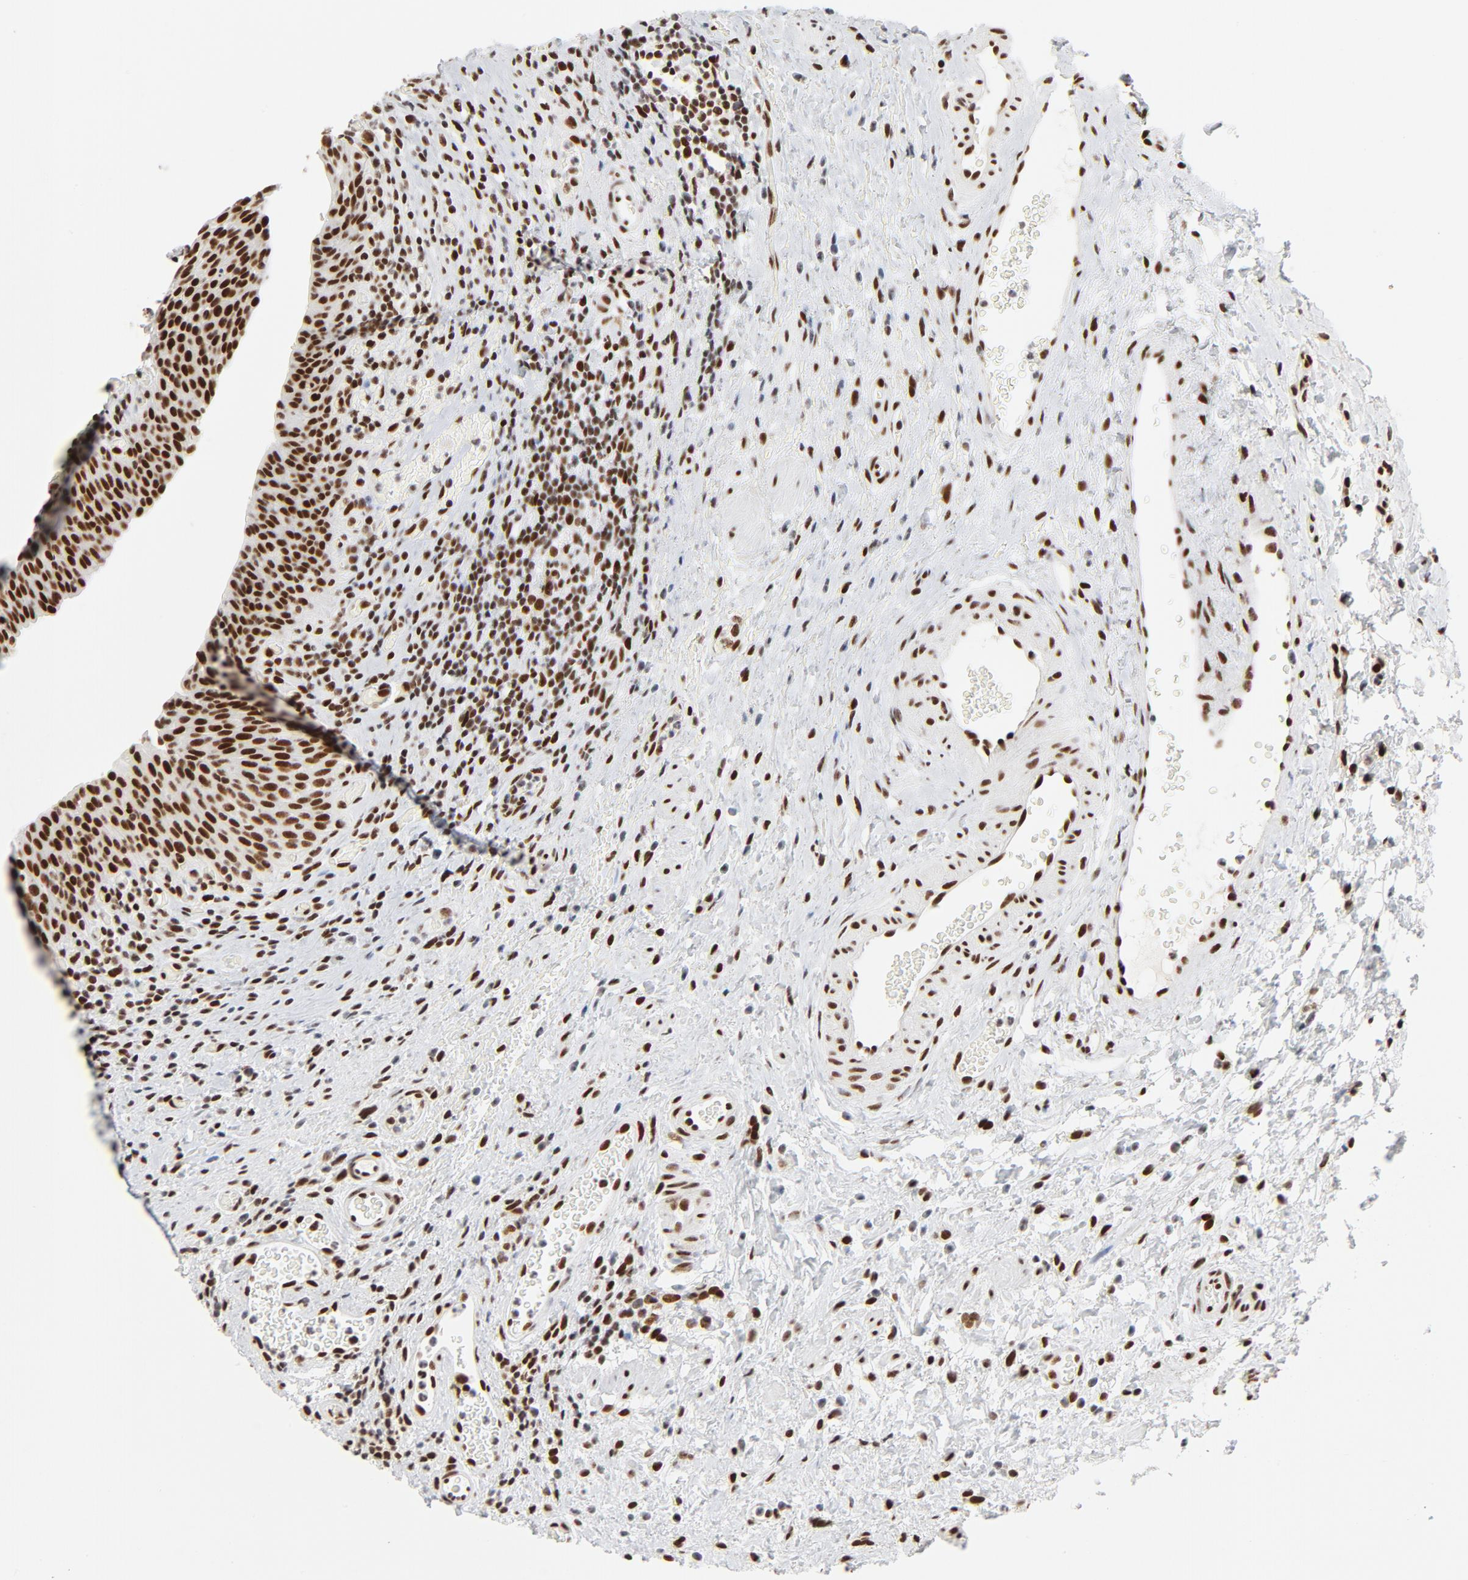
{"staining": {"intensity": "strong", "quantity": ">75%", "location": "nuclear"}, "tissue": "urinary bladder", "cell_type": "Urothelial cells", "image_type": "normal", "snomed": [{"axis": "morphology", "description": "Normal tissue, NOS"}, {"axis": "morphology", "description": "Urothelial carcinoma, High grade"}, {"axis": "topography", "description": "Urinary bladder"}], "caption": "DAB immunohistochemical staining of normal human urinary bladder reveals strong nuclear protein expression in approximately >75% of urothelial cells.", "gene": "GTF2H1", "patient": {"sex": "male", "age": 51}}